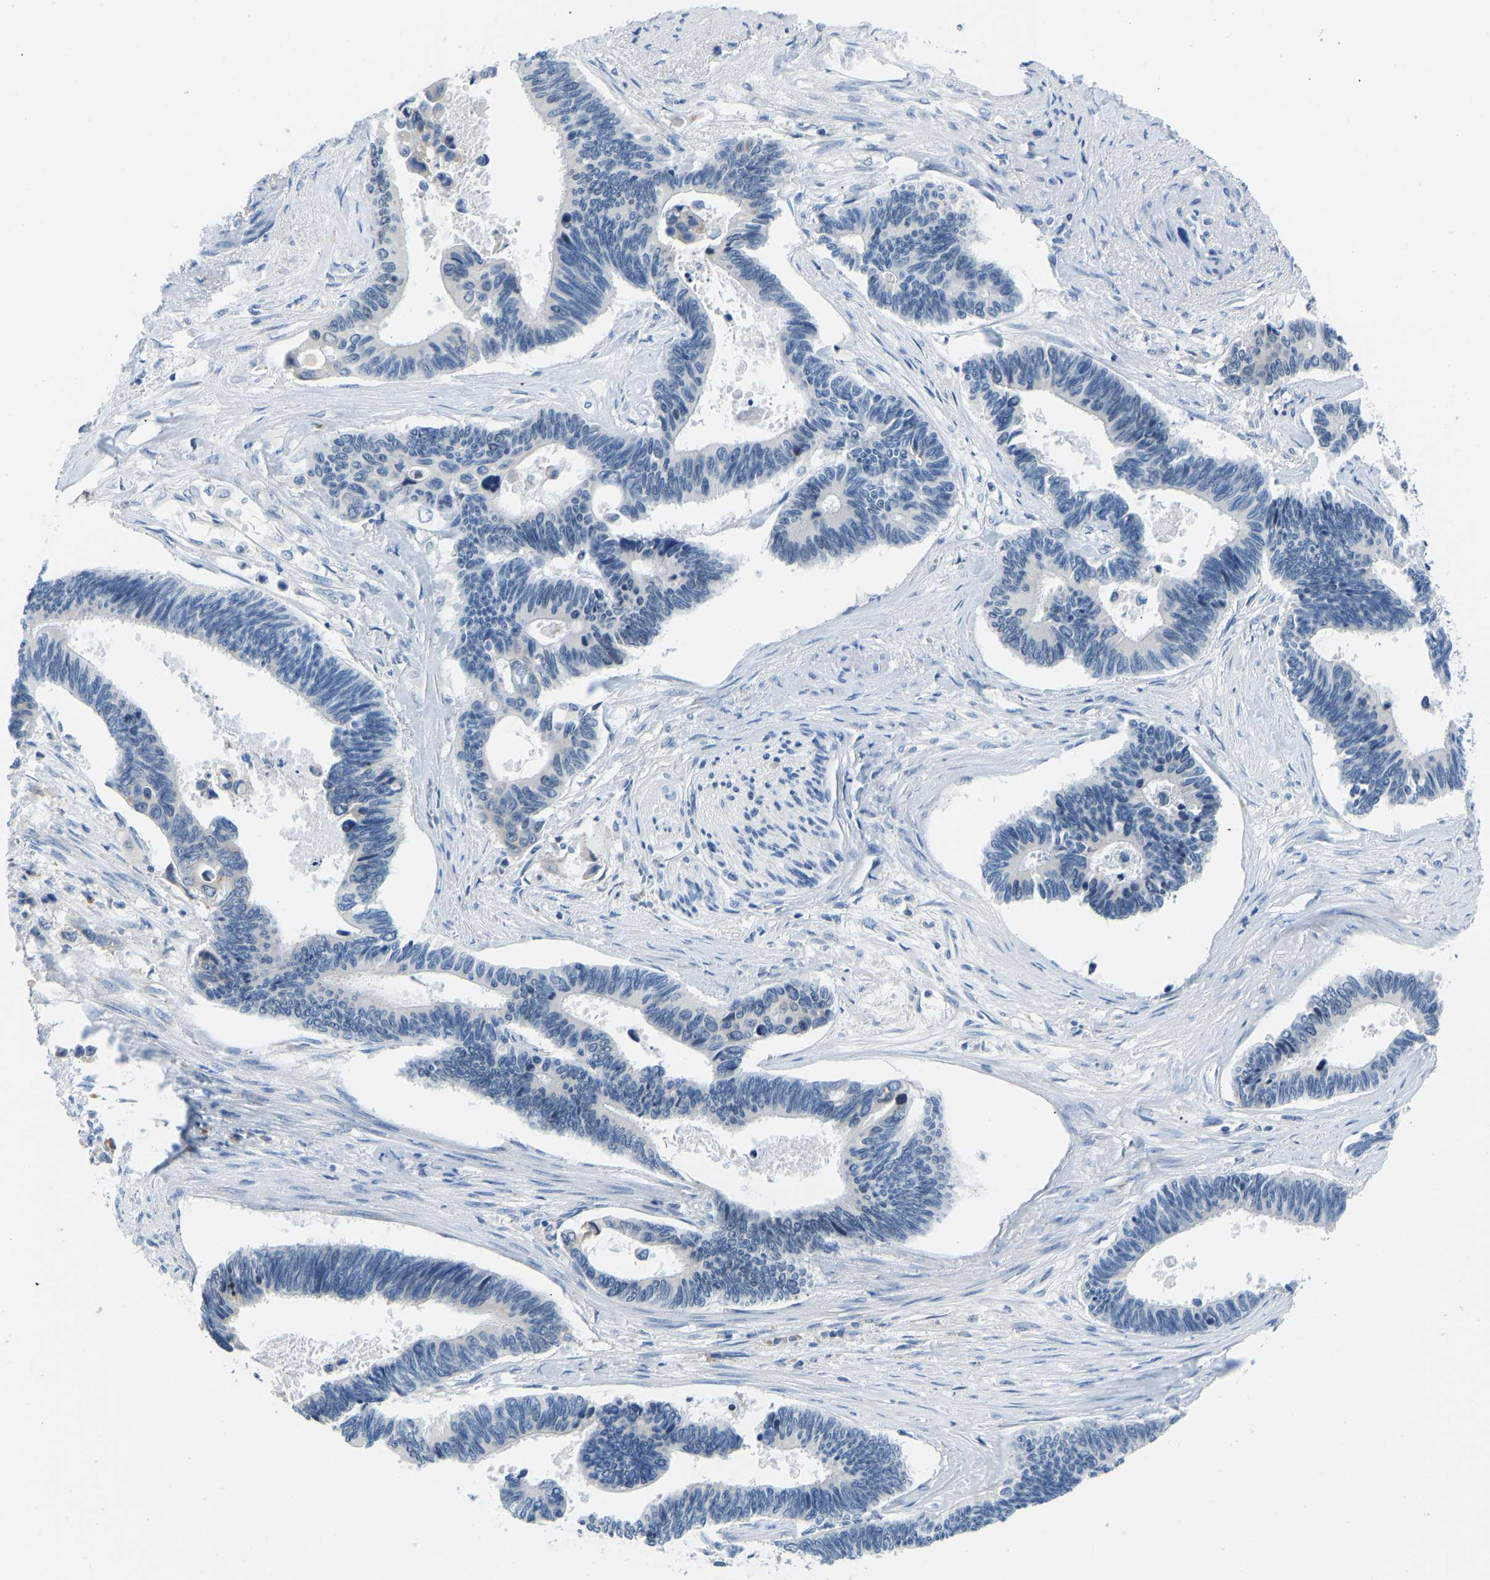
{"staining": {"intensity": "negative", "quantity": "none", "location": "none"}, "tissue": "pancreatic cancer", "cell_type": "Tumor cells", "image_type": "cancer", "snomed": [{"axis": "morphology", "description": "Adenocarcinoma, NOS"}, {"axis": "topography", "description": "Pancreas"}], "caption": "The IHC photomicrograph has no significant staining in tumor cells of pancreatic adenocarcinoma tissue. (DAB (3,3'-diaminobenzidine) immunohistochemistry (IHC) visualized using brightfield microscopy, high magnification).", "gene": "VRK1", "patient": {"sex": "female", "age": 70}}